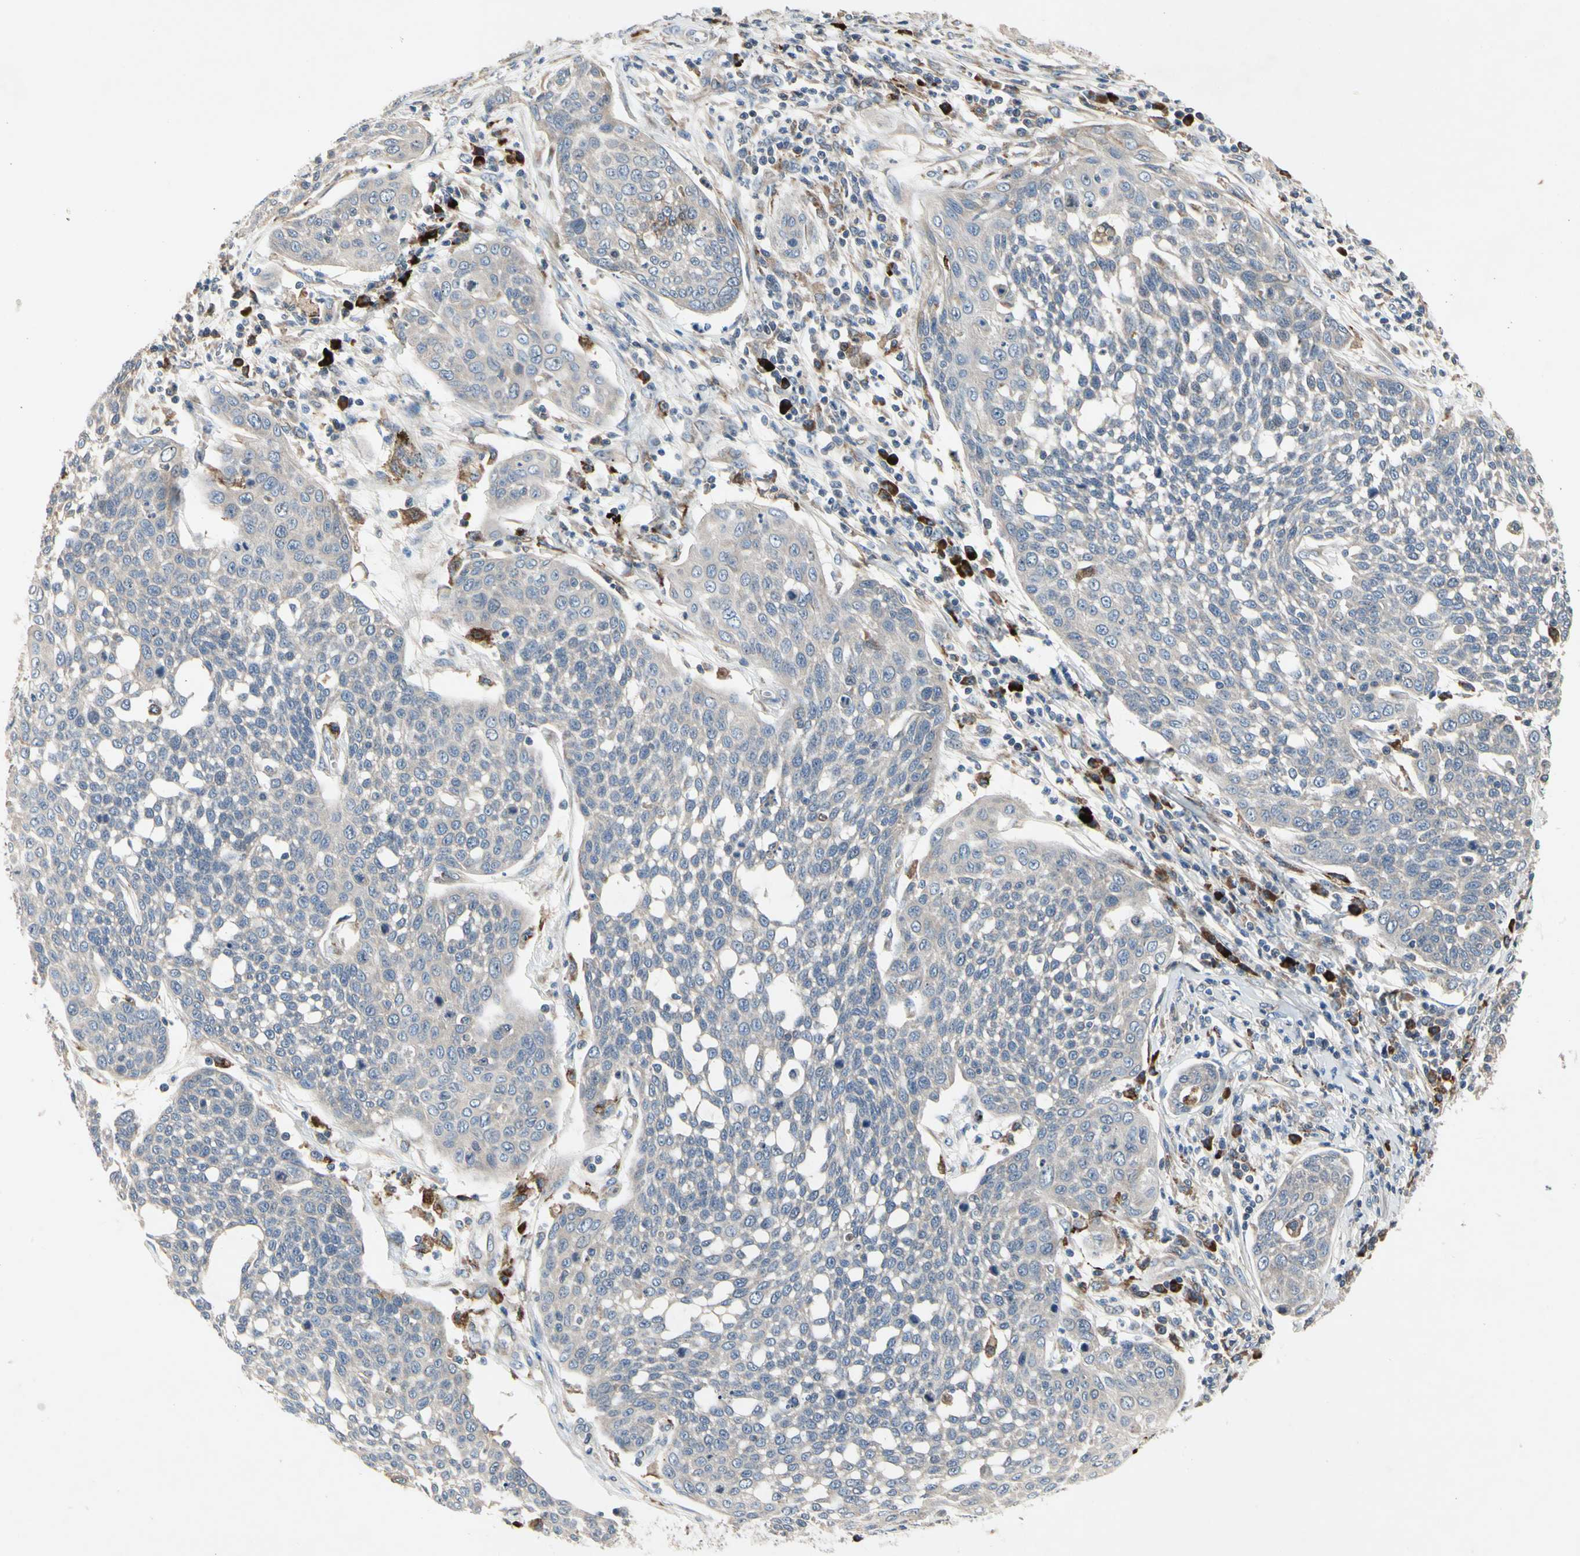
{"staining": {"intensity": "negative", "quantity": "none", "location": "none"}, "tissue": "cervical cancer", "cell_type": "Tumor cells", "image_type": "cancer", "snomed": [{"axis": "morphology", "description": "Squamous cell carcinoma, NOS"}, {"axis": "topography", "description": "Cervix"}], "caption": "An image of squamous cell carcinoma (cervical) stained for a protein demonstrates no brown staining in tumor cells. Brightfield microscopy of immunohistochemistry stained with DAB (3,3'-diaminobenzidine) (brown) and hematoxylin (blue), captured at high magnification.", "gene": "MMEL1", "patient": {"sex": "female", "age": 34}}